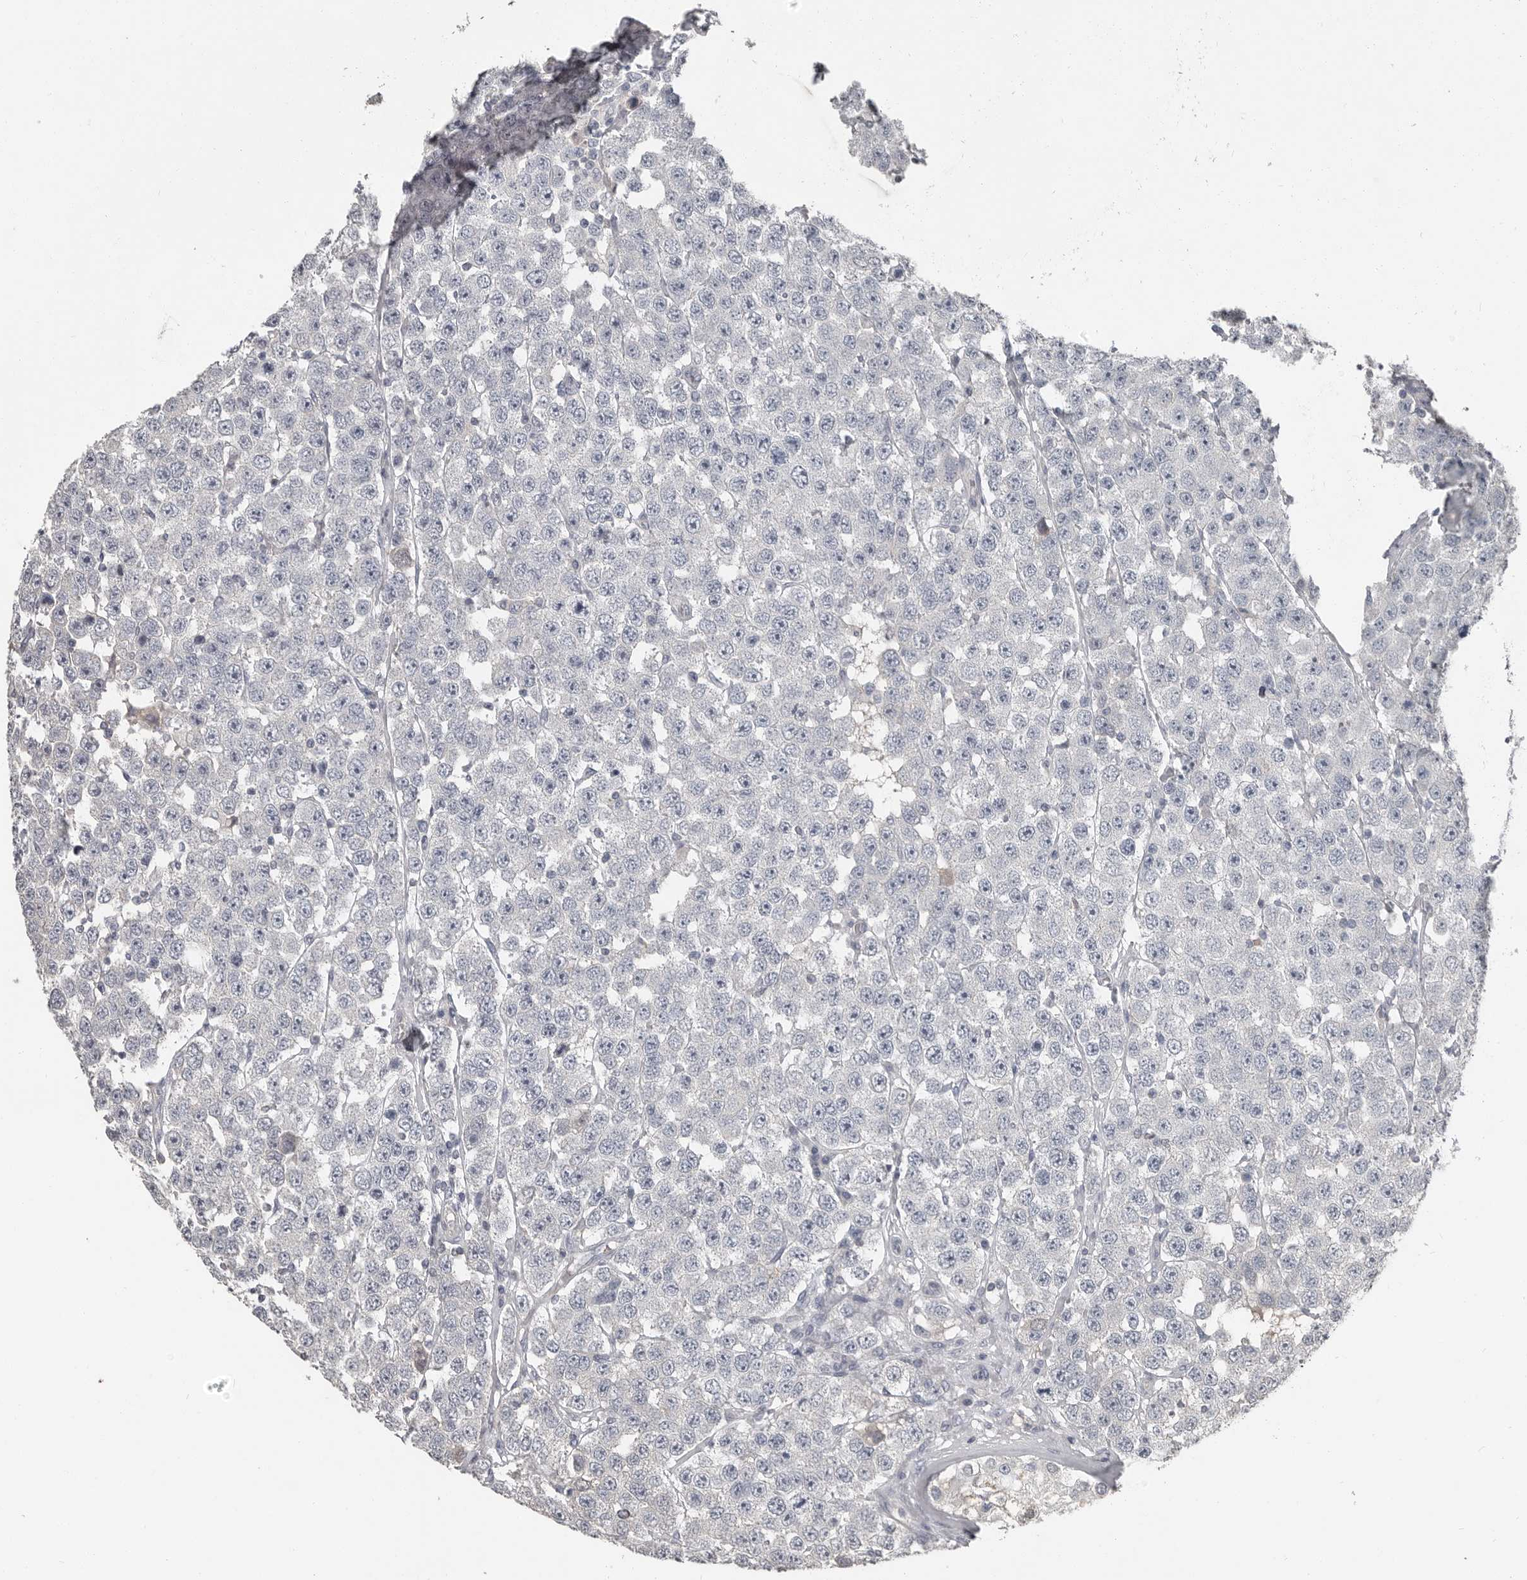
{"staining": {"intensity": "negative", "quantity": "none", "location": "none"}, "tissue": "testis cancer", "cell_type": "Tumor cells", "image_type": "cancer", "snomed": [{"axis": "morphology", "description": "Seminoma, NOS"}, {"axis": "topography", "description": "Testis"}], "caption": "The image displays no staining of tumor cells in seminoma (testis). (DAB (3,3'-diaminobenzidine) immunohistochemistry, high magnification).", "gene": "CA6", "patient": {"sex": "male", "age": 28}}